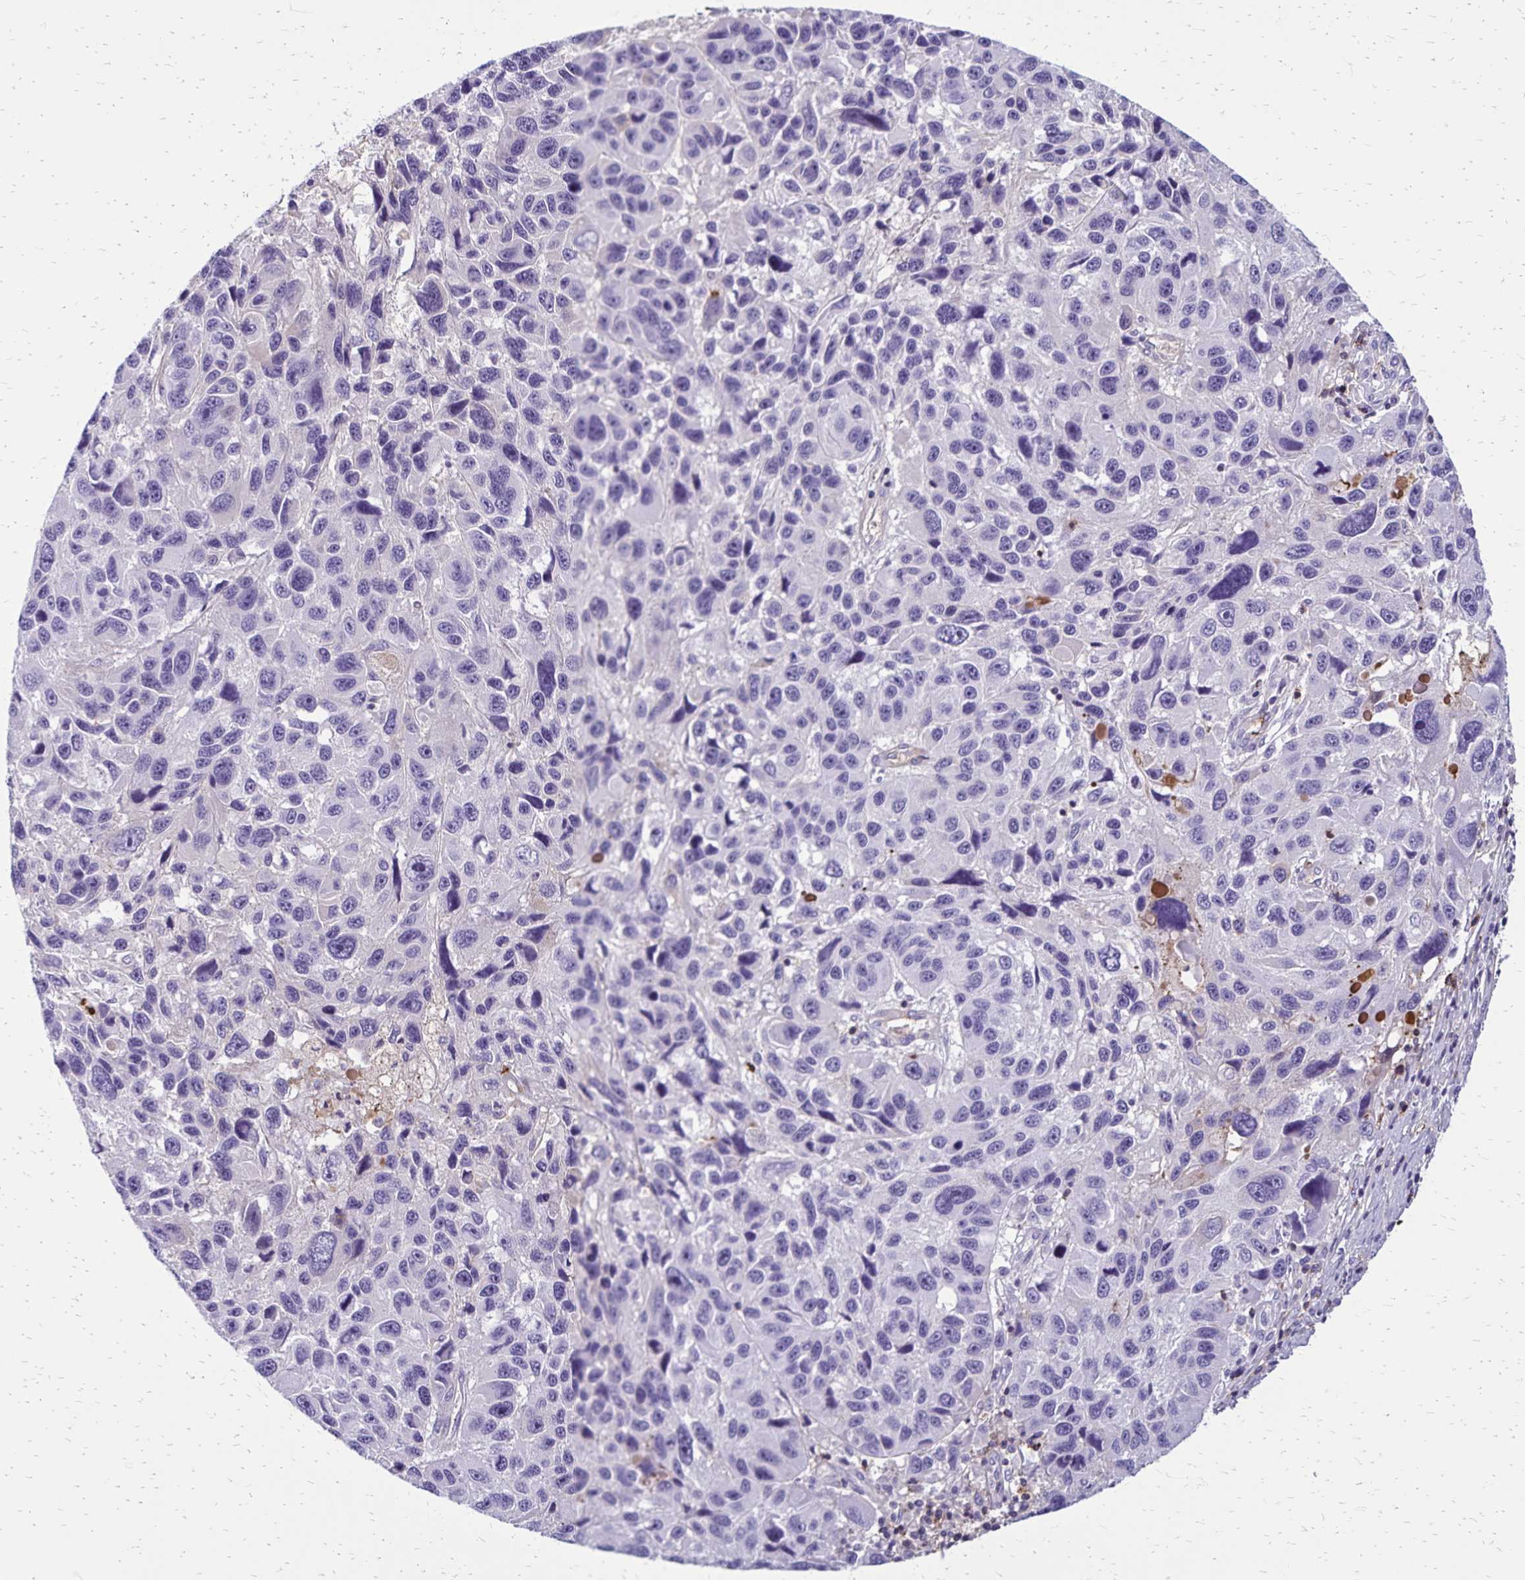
{"staining": {"intensity": "negative", "quantity": "none", "location": "none"}, "tissue": "melanoma", "cell_type": "Tumor cells", "image_type": "cancer", "snomed": [{"axis": "morphology", "description": "Malignant melanoma, NOS"}, {"axis": "topography", "description": "Skin"}], "caption": "A micrograph of melanoma stained for a protein shows no brown staining in tumor cells.", "gene": "CD27", "patient": {"sex": "male", "age": 53}}